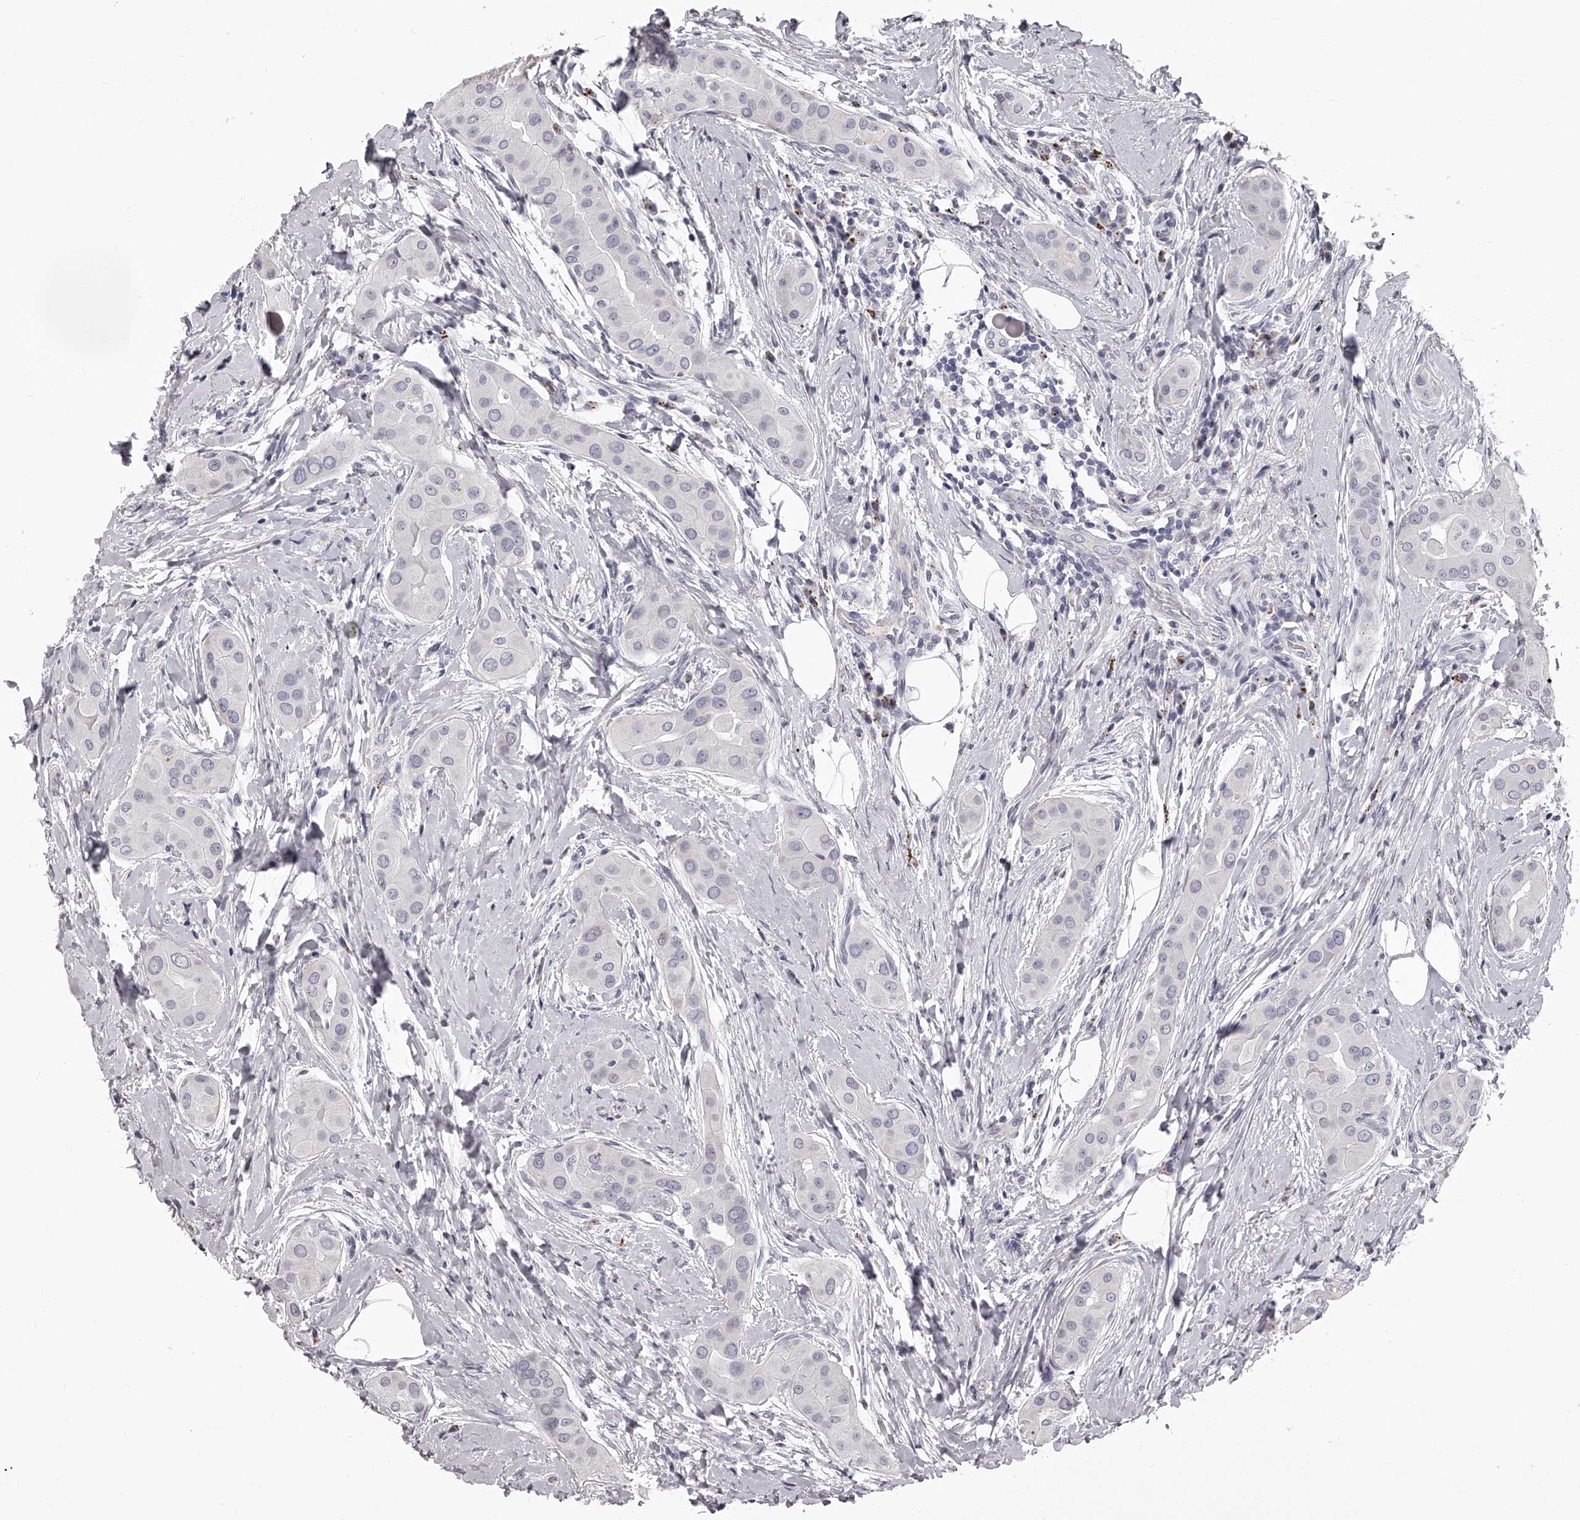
{"staining": {"intensity": "negative", "quantity": "none", "location": "none"}, "tissue": "thyroid cancer", "cell_type": "Tumor cells", "image_type": "cancer", "snomed": [{"axis": "morphology", "description": "Papillary adenocarcinoma, NOS"}, {"axis": "topography", "description": "Thyroid gland"}], "caption": "This is an immunohistochemistry micrograph of human thyroid cancer (papillary adenocarcinoma). There is no staining in tumor cells.", "gene": "DMRT1", "patient": {"sex": "male", "age": 33}}